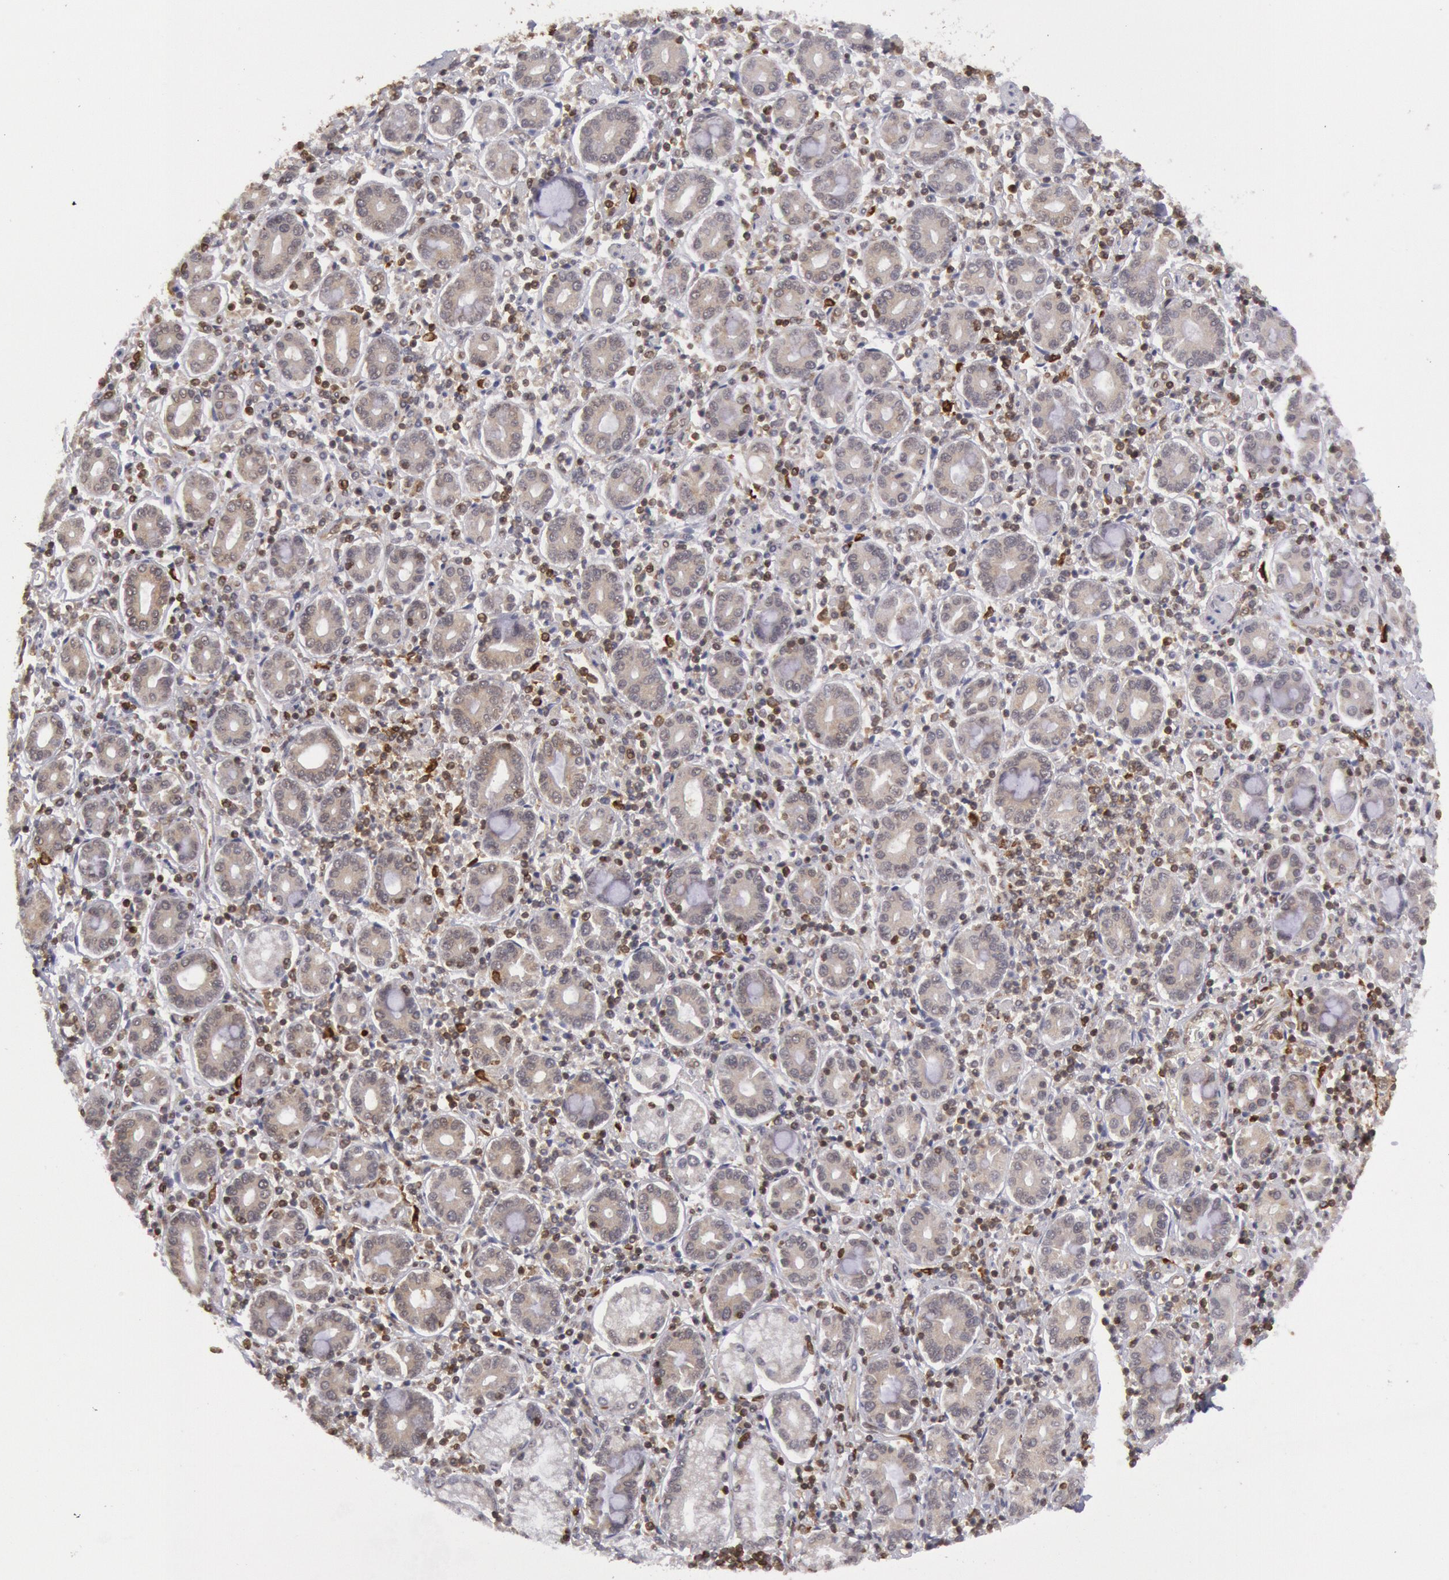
{"staining": {"intensity": "negative", "quantity": "none", "location": "none"}, "tissue": "pancreatic cancer", "cell_type": "Tumor cells", "image_type": "cancer", "snomed": [{"axis": "morphology", "description": "Adenocarcinoma, NOS"}, {"axis": "topography", "description": "Pancreas"}], "caption": "An immunohistochemistry image of pancreatic cancer is shown. There is no staining in tumor cells of pancreatic cancer. (Brightfield microscopy of DAB immunohistochemistry at high magnification).", "gene": "TAP2", "patient": {"sex": "female", "age": 57}}